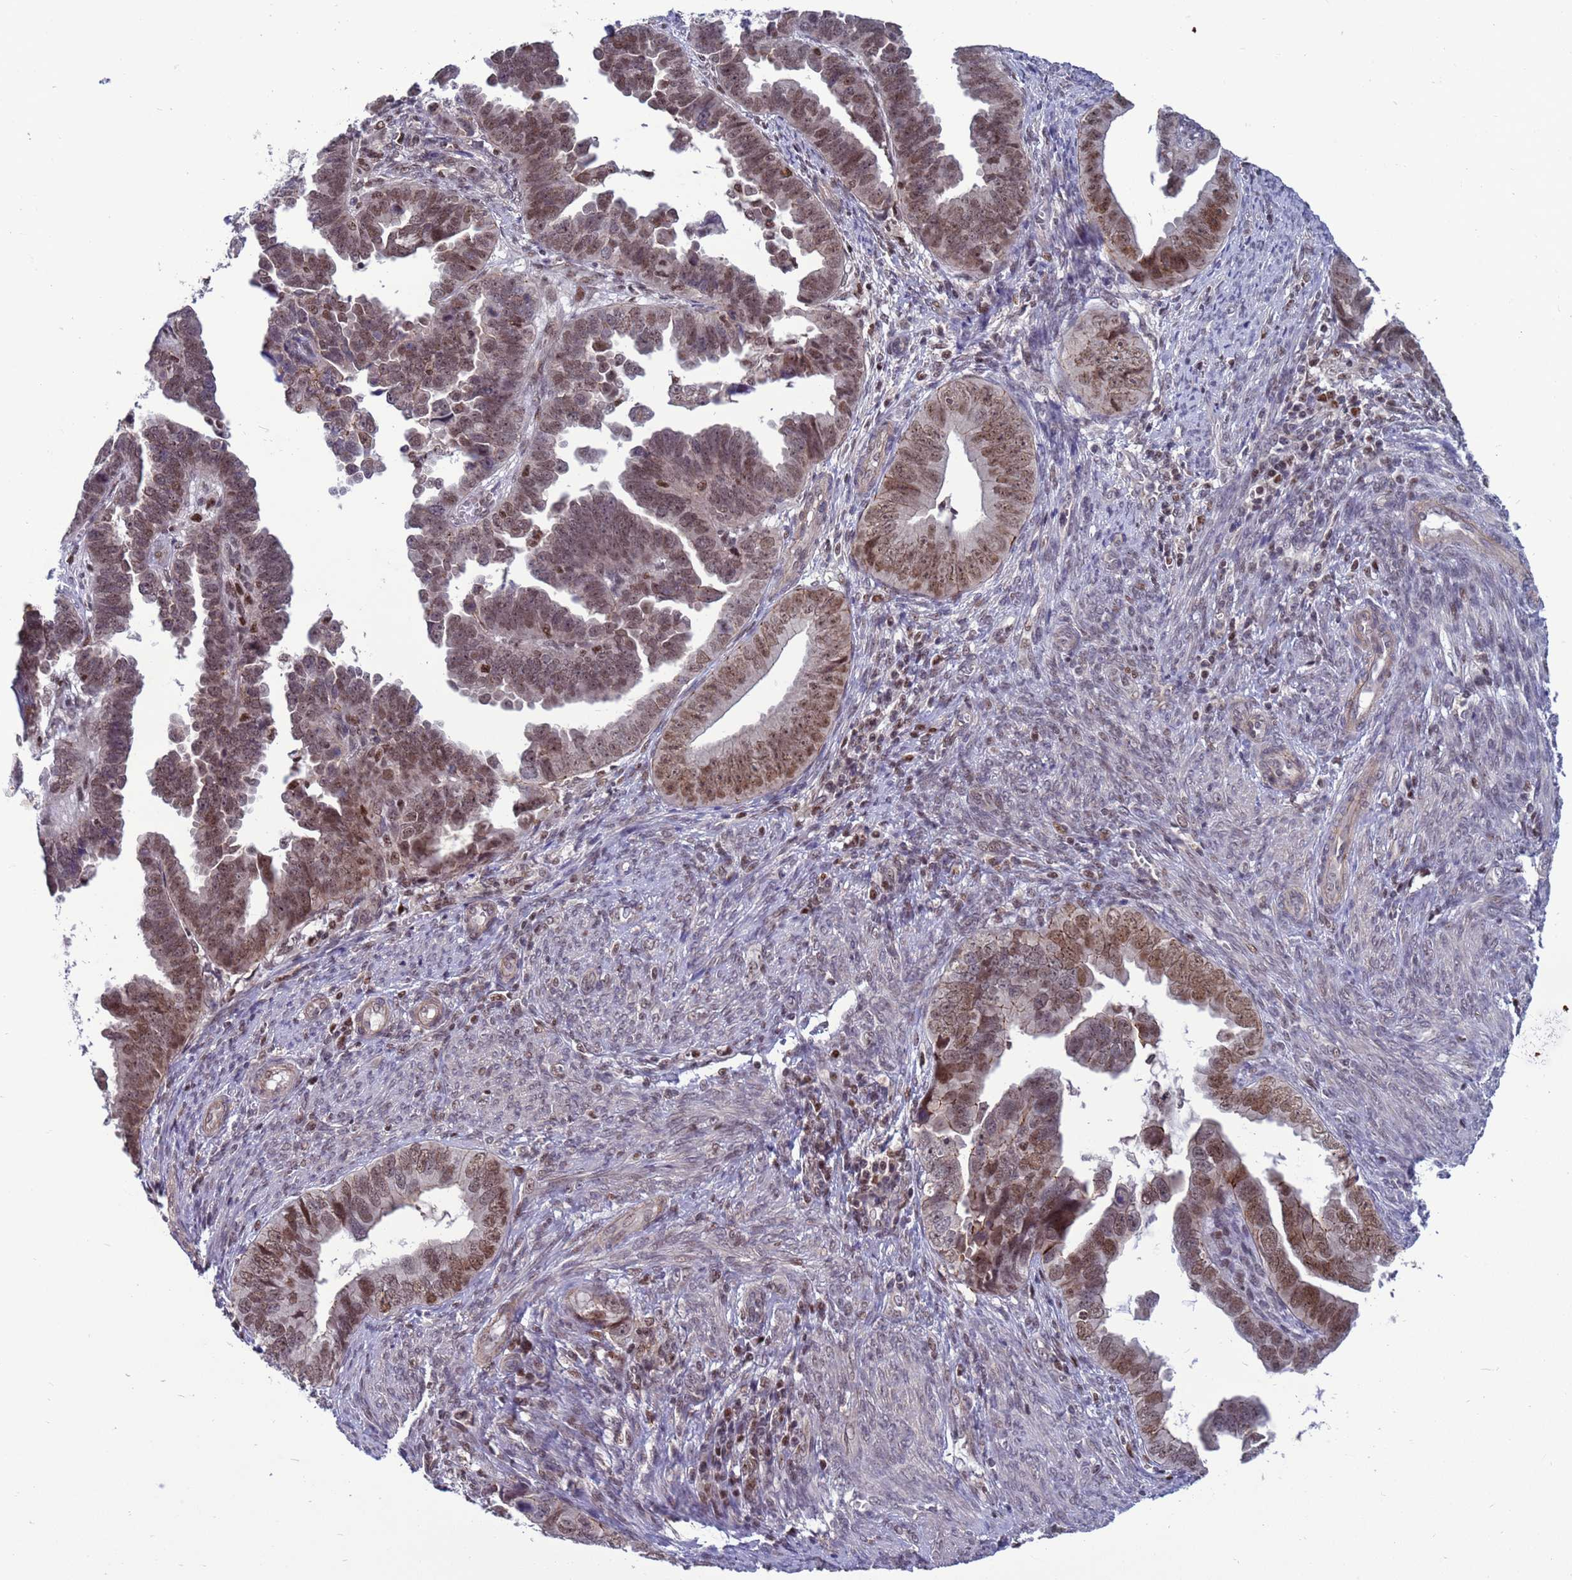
{"staining": {"intensity": "moderate", "quantity": ">75%", "location": "nuclear"}, "tissue": "endometrial cancer", "cell_type": "Tumor cells", "image_type": "cancer", "snomed": [{"axis": "morphology", "description": "Adenocarcinoma, NOS"}, {"axis": "topography", "description": "Endometrium"}], "caption": "Immunohistochemistry (IHC) (DAB (3,3'-diaminobenzidine)) staining of endometrial cancer displays moderate nuclear protein positivity in about >75% of tumor cells. The staining was performed using DAB to visualize the protein expression in brown, while the nuclei were stained in blue with hematoxylin (Magnification: 20x).", "gene": "NSL1", "patient": {"sex": "female", "age": 75}}